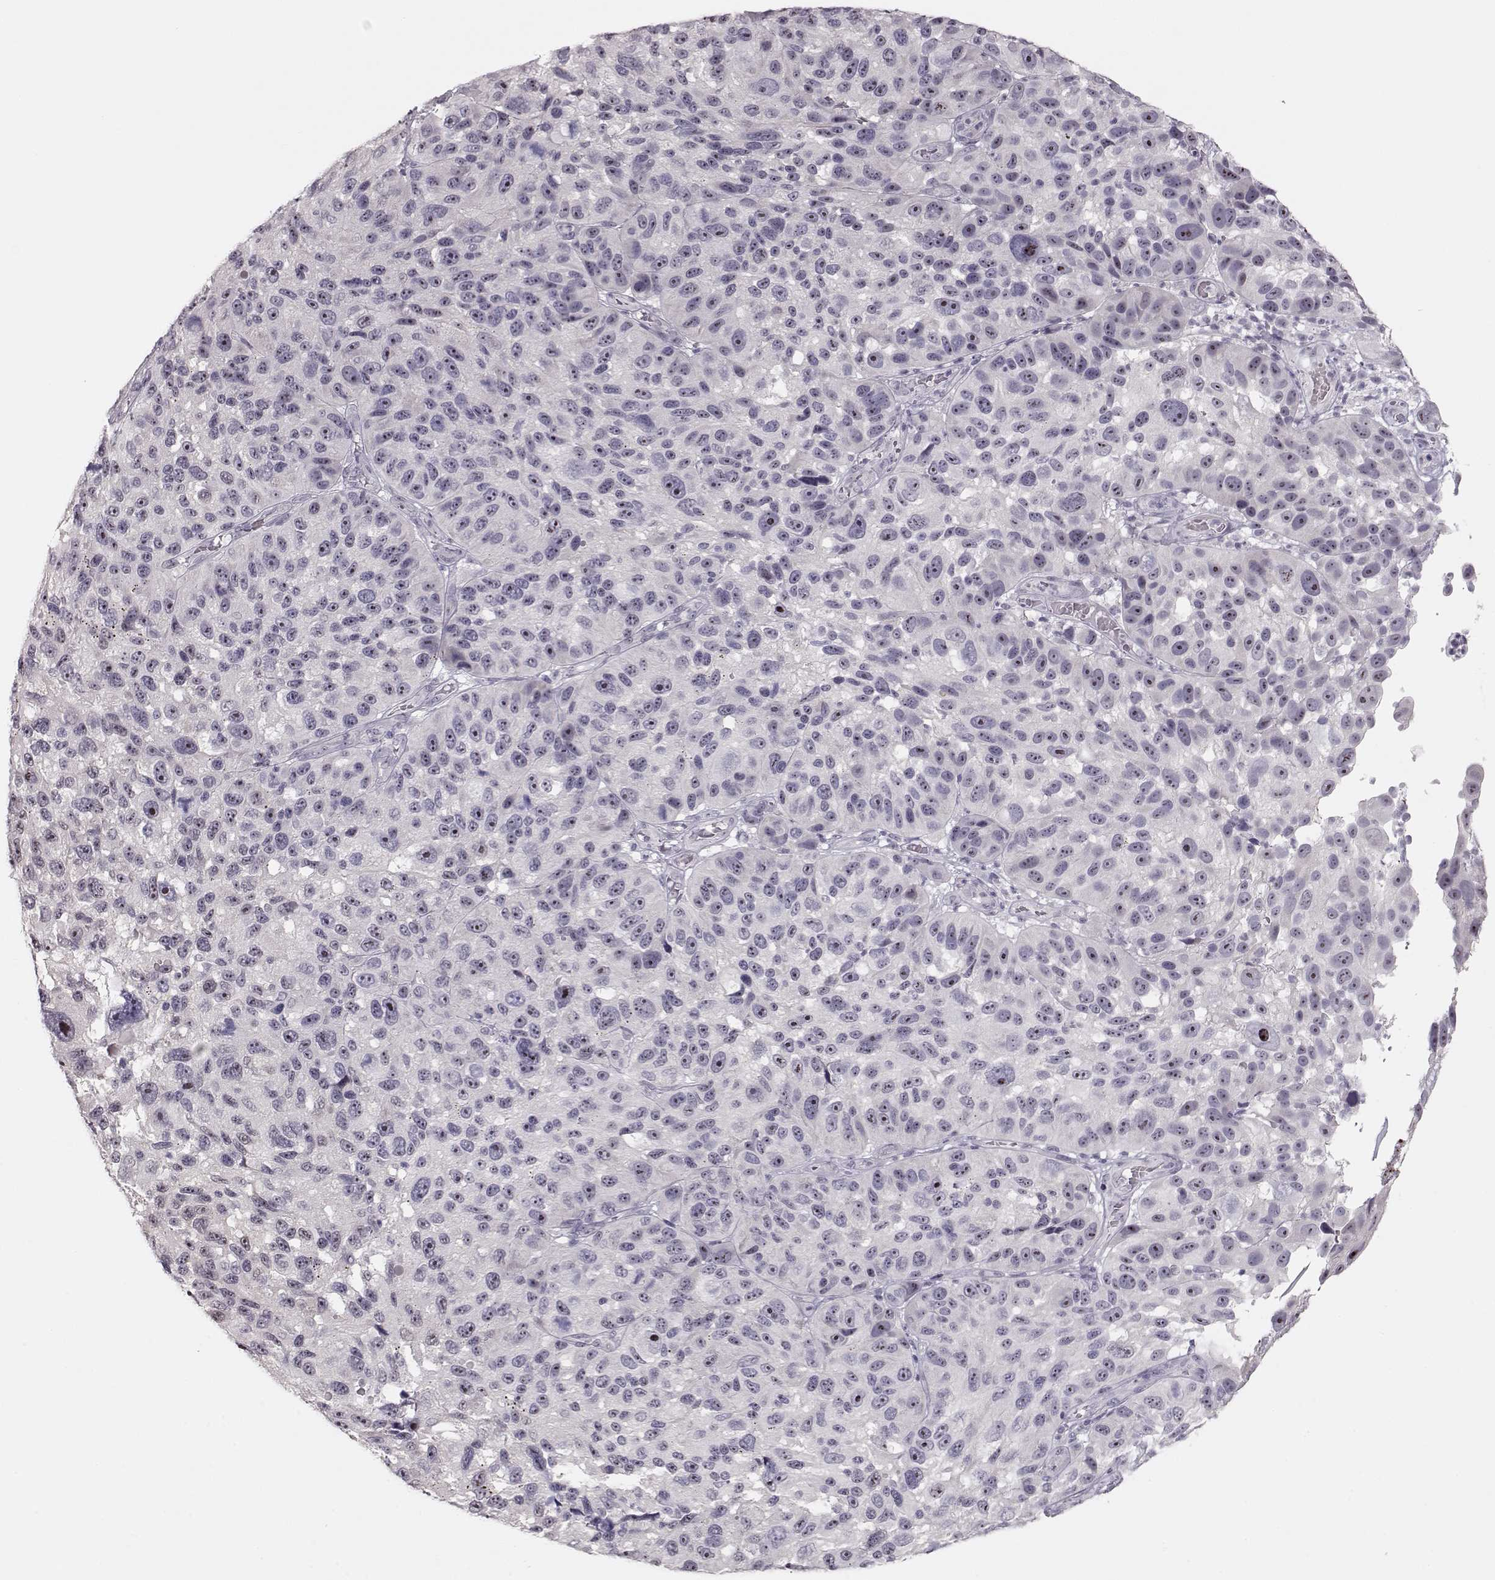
{"staining": {"intensity": "negative", "quantity": "none", "location": "none"}, "tissue": "melanoma", "cell_type": "Tumor cells", "image_type": "cancer", "snomed": [{"axis": "morphology", "description": "Malignant melanoma, NOS"}, {"axis": "topography", "description": "Skin"}], "caption": "DAB immunohistochemical staining of human melanoma exhibits no significant positivity in tumor cells.", "gene": "FAM205A", "patient": {"sex": "male", "age": 53}}